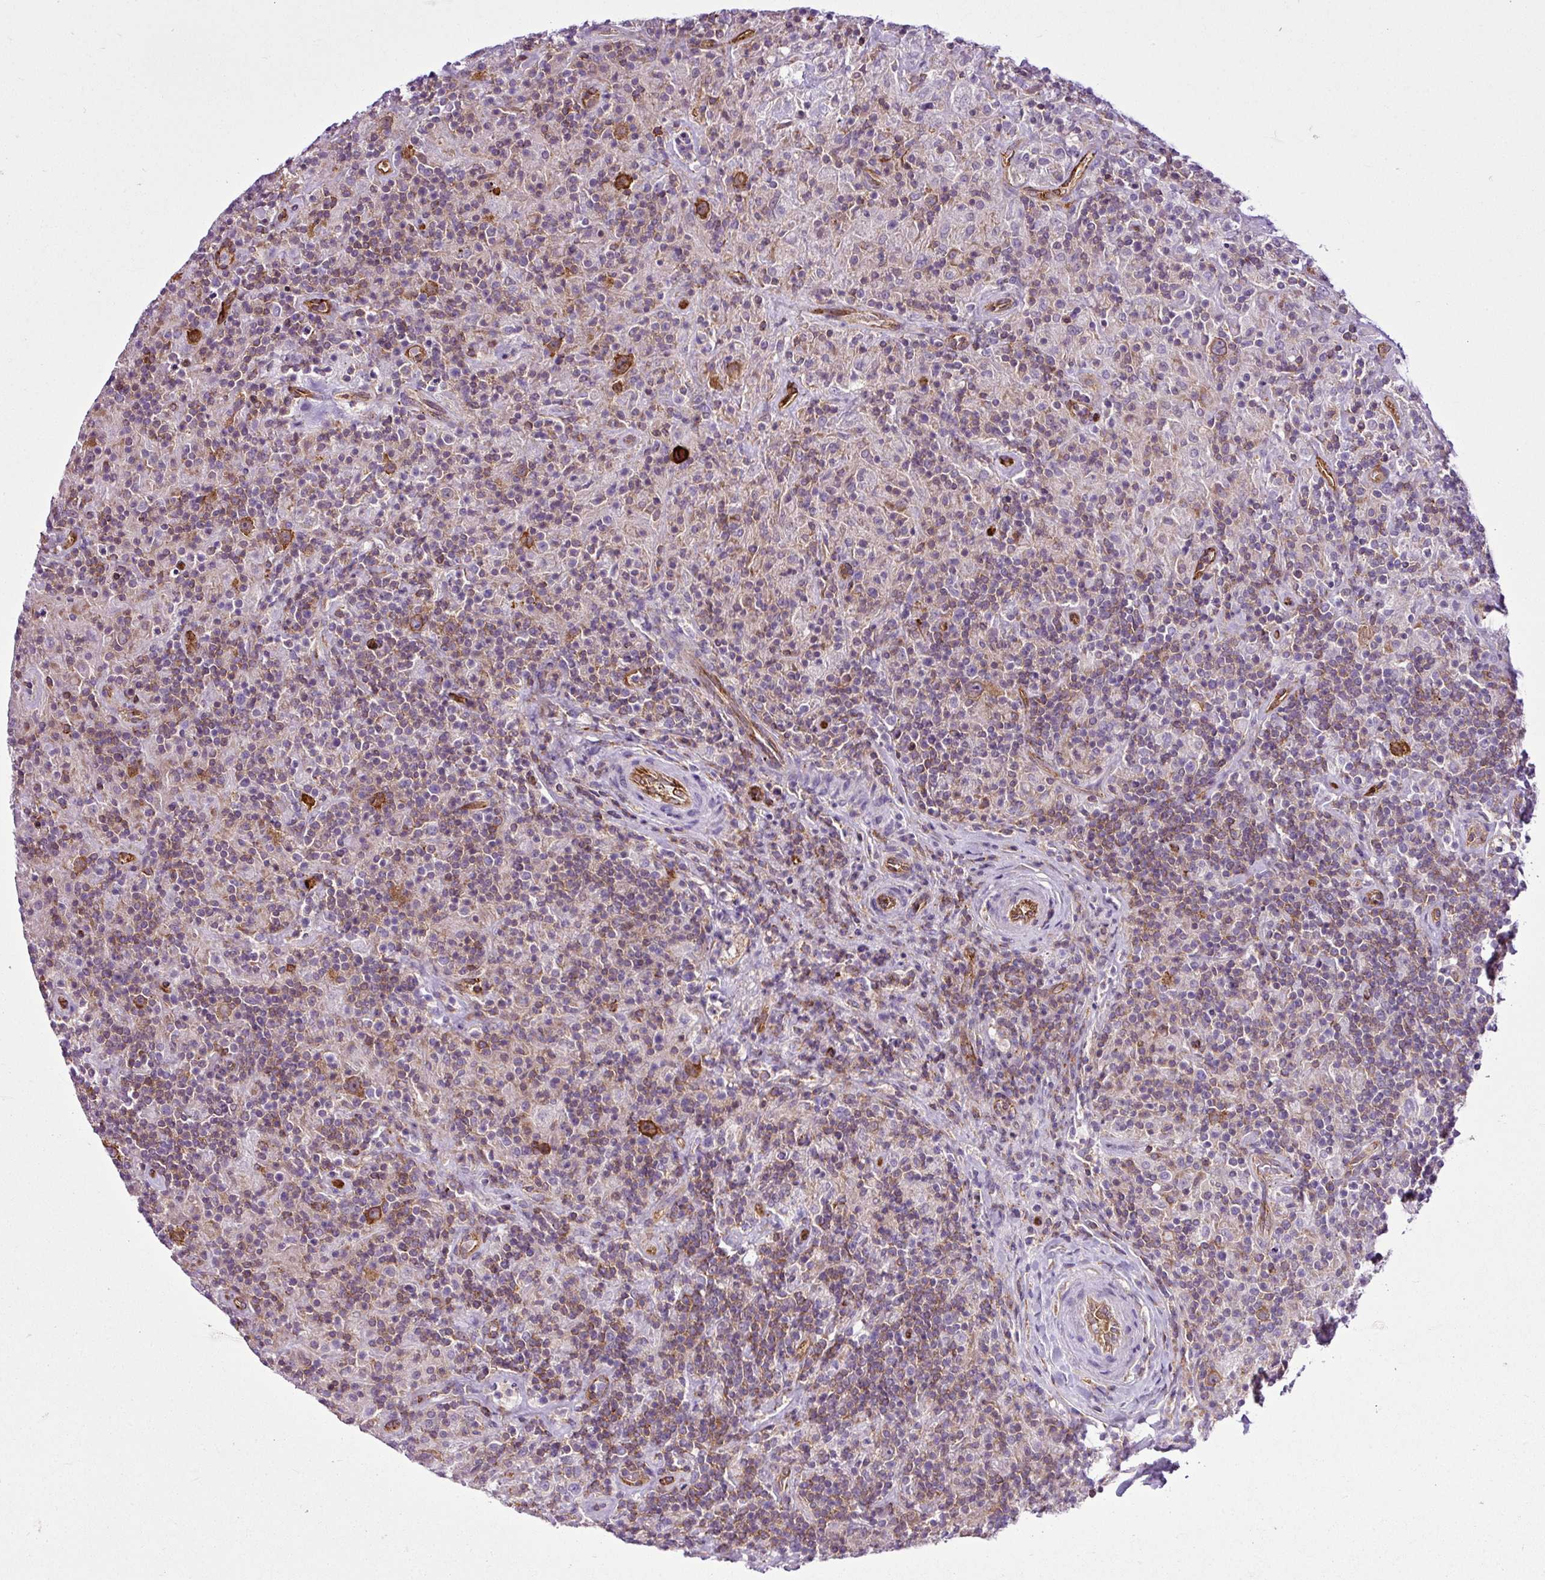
{"staining": {"intensity": "strong", "quantity": "25%-75%", "location": "cytoplasmic/membranous"}, "tissue": "lymphoma", "cell_type": "Tumor cells", "image_type": "cancer", "snomed": [{"axis": "morphology", "description": "Hodgkin's disease, NOS"}, {"axis": "topography", "description": "Lymph node"}], "caption": "Hodgkin's disease tissue demonstrates strong cytoplasmic/membranous staining in about 25%-75% of tumor cells", "gene": "EME2", "patient": {"sex": "male", "age": 70}}